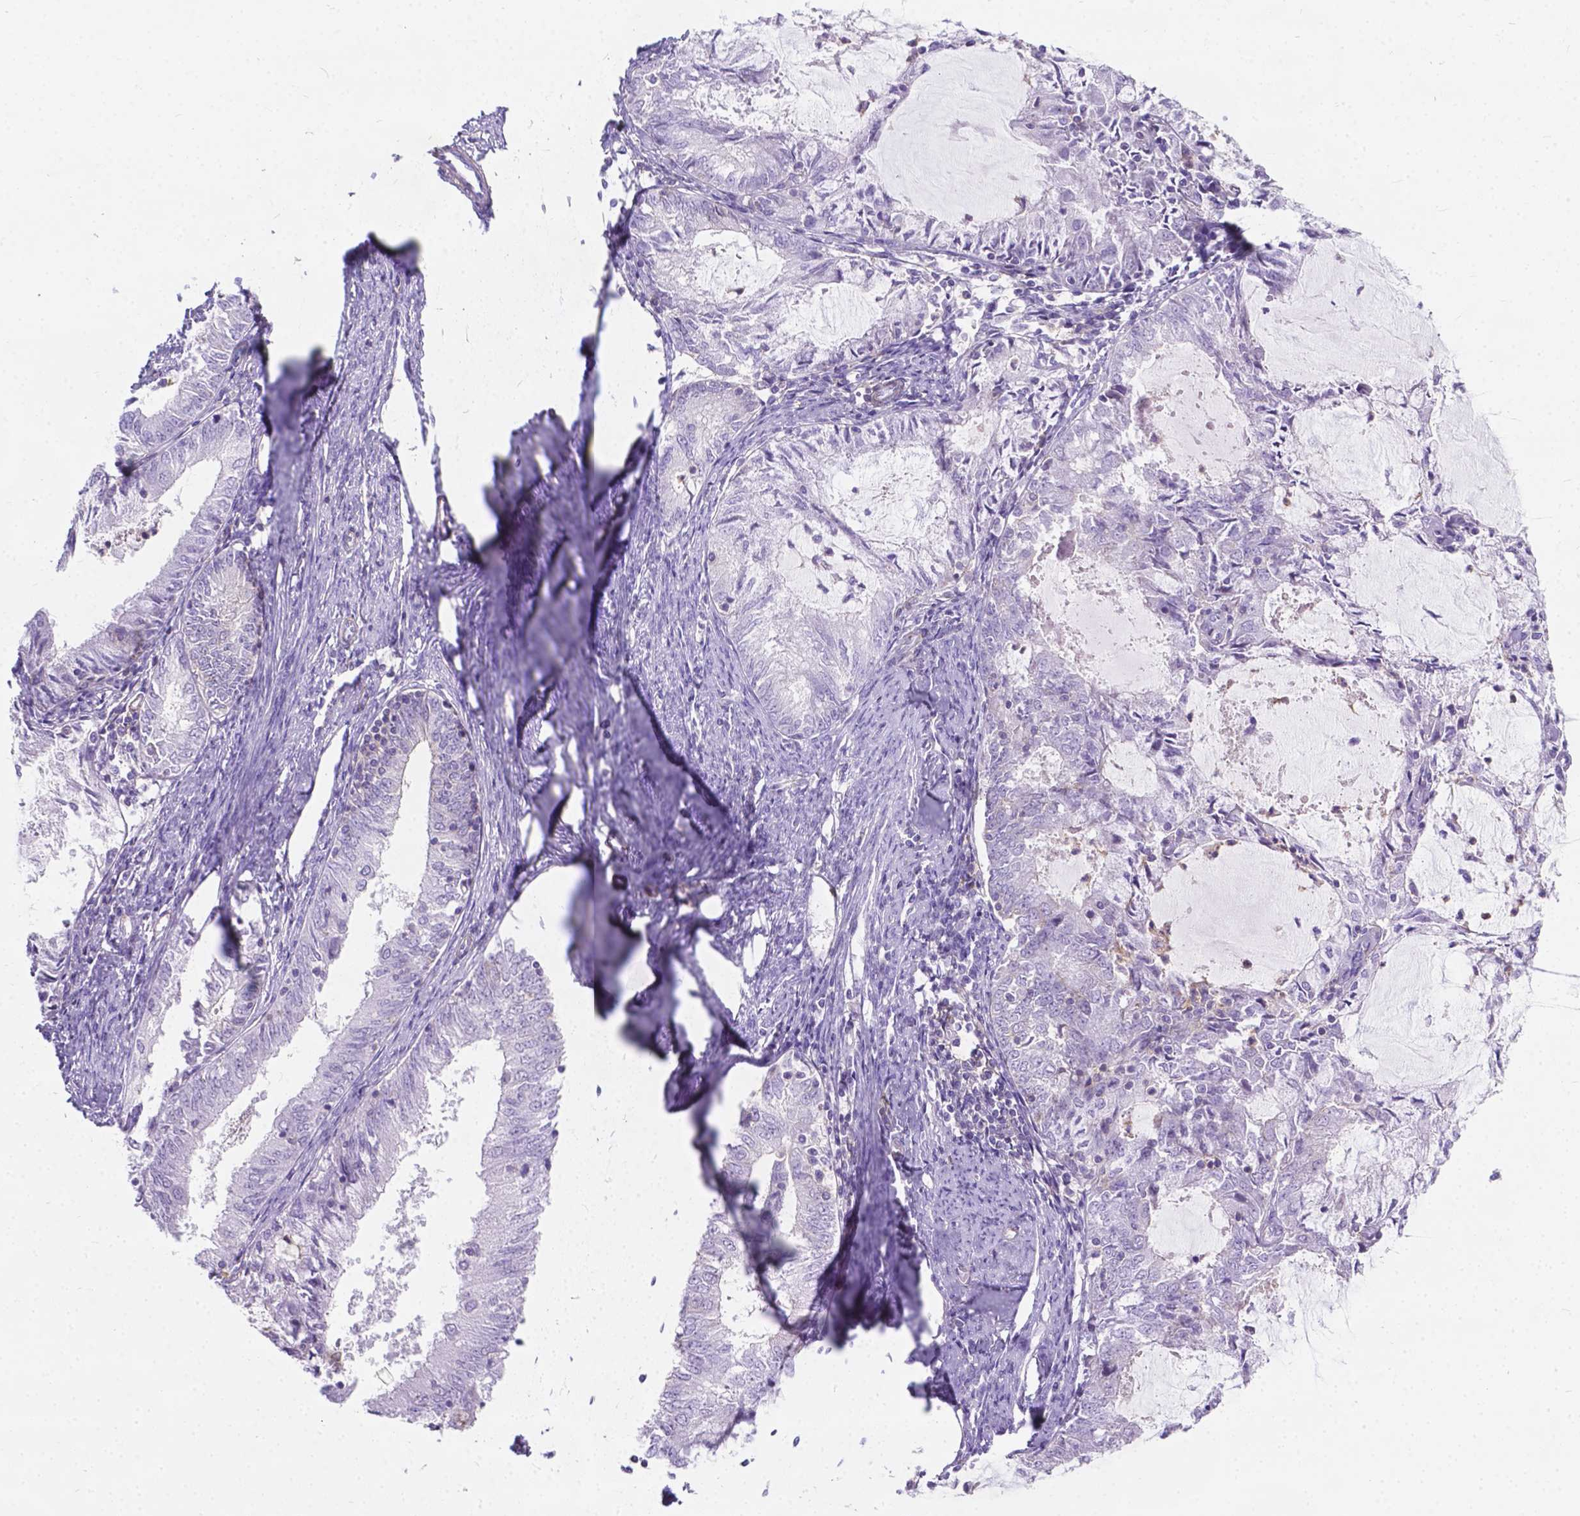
{"staining": {"intensity": "negative", "quantity": "none", "location": "none"}, "tissue": "endometrial cancer", "cell_type": "Tumor cells", "image_type": "cancer", "snomed": [{"axis": "morphology", "description": "Adenocarcinoma, NOS"}, {"axis": "topography", "description": "Endometrium"}], "caption": "DAB (3,3'-diaminobenzidine) immunohistochemical staining of human endometrial adenocarcinoma reveals no significant positivity in tumor cells.", "gene": "KIAA0040", "patient": {"sex": "female", "age": 57}}